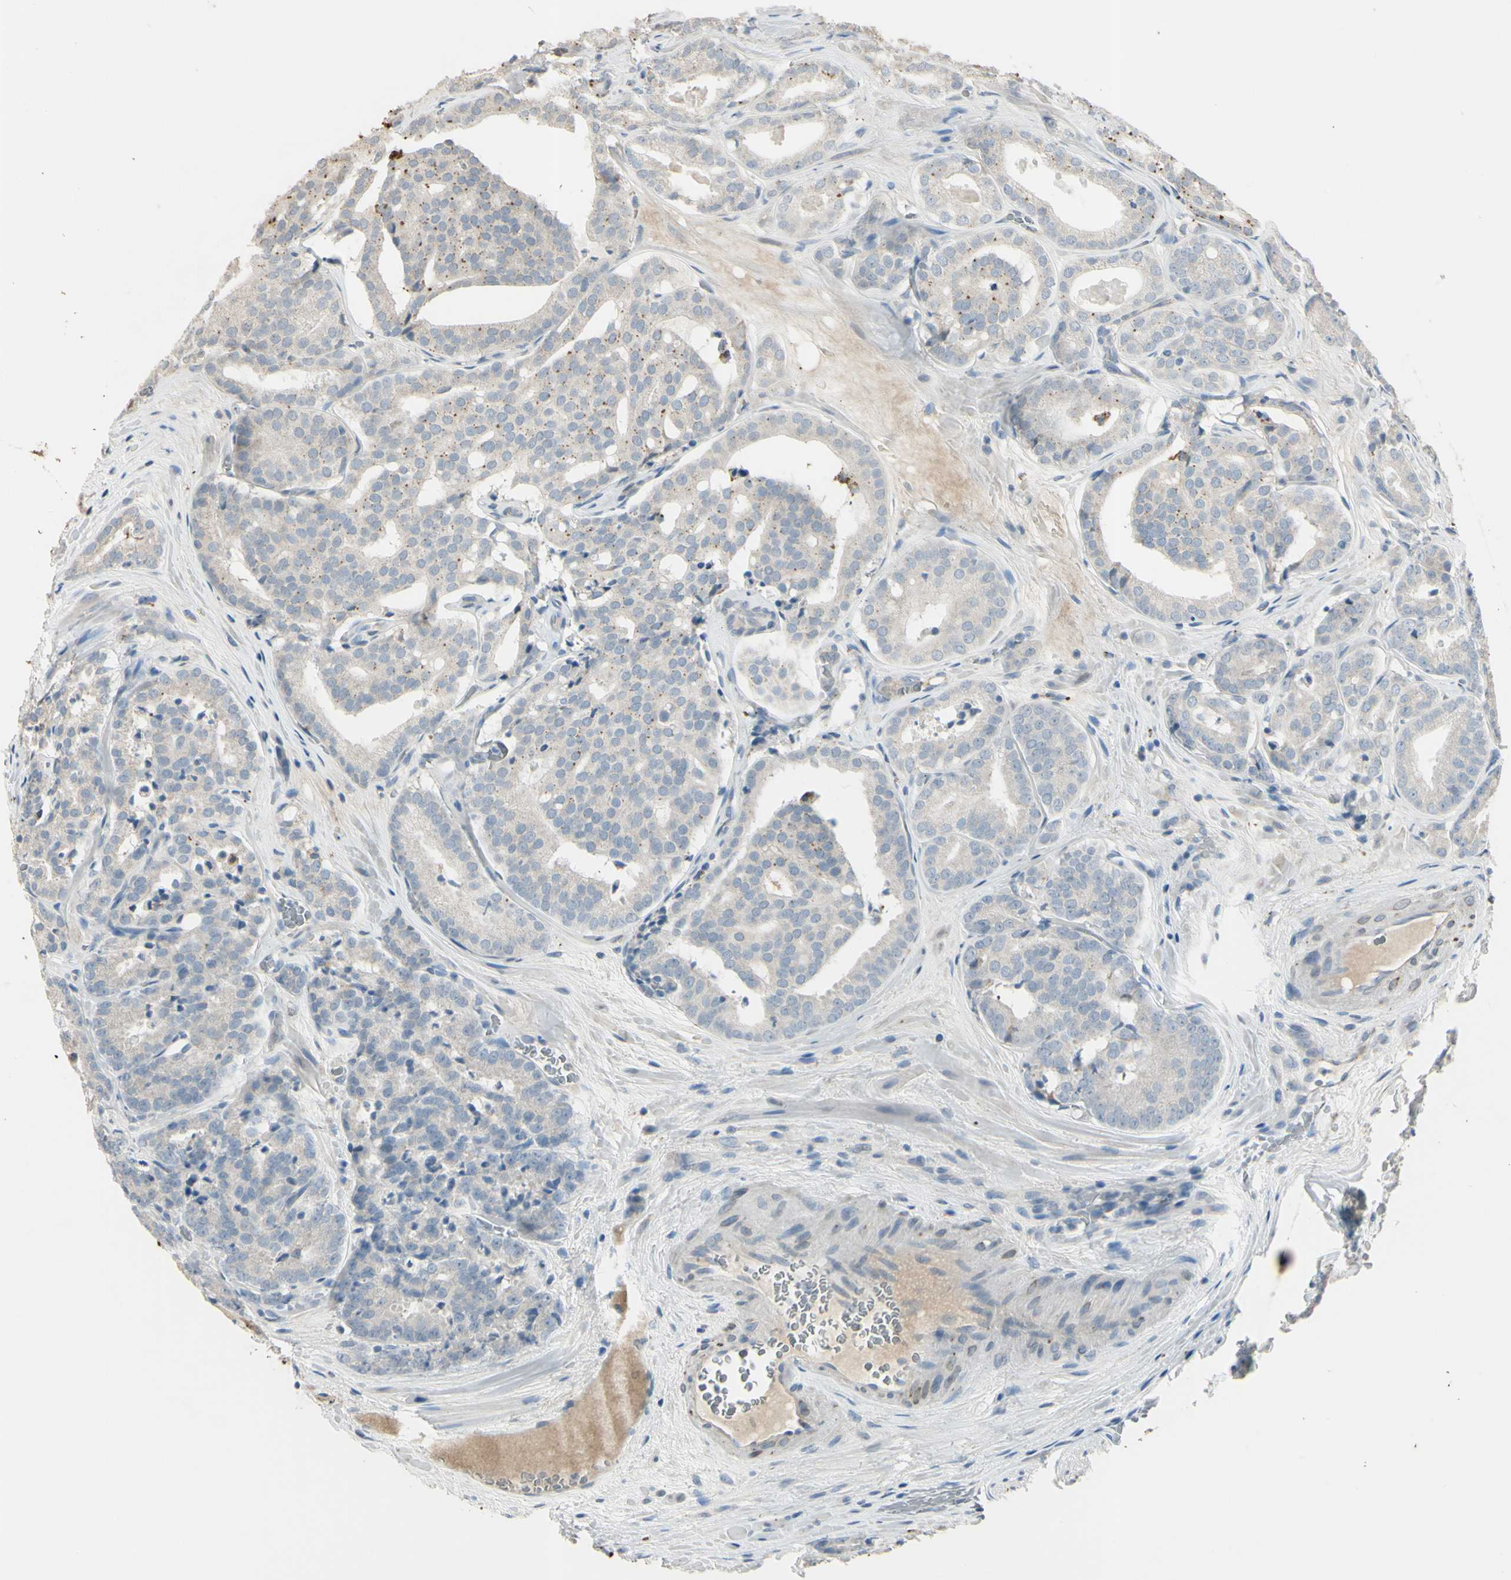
{"staining": {"intensity": "weak", "quantity": ">75%", "location": "cytoplasmic/membranous"}, "tissue": "prostate cancer", "cell_type": "Tumor cells", "image_type": "cancer", "snomed": [{"axis": "morphology", "description": "Adenocarcinoma, High grade"}, {"axis": "topography", "description": "Prostate"}], "caption": "Prostate adenocarcinoma (high-grade) stained with a brown dye demonstrates weak cytoplasmic/membranous positive staining in about >75% of tumor cells.", "gene": "ANGPTL1", "patient": {"sex": "male", "age": 64}}